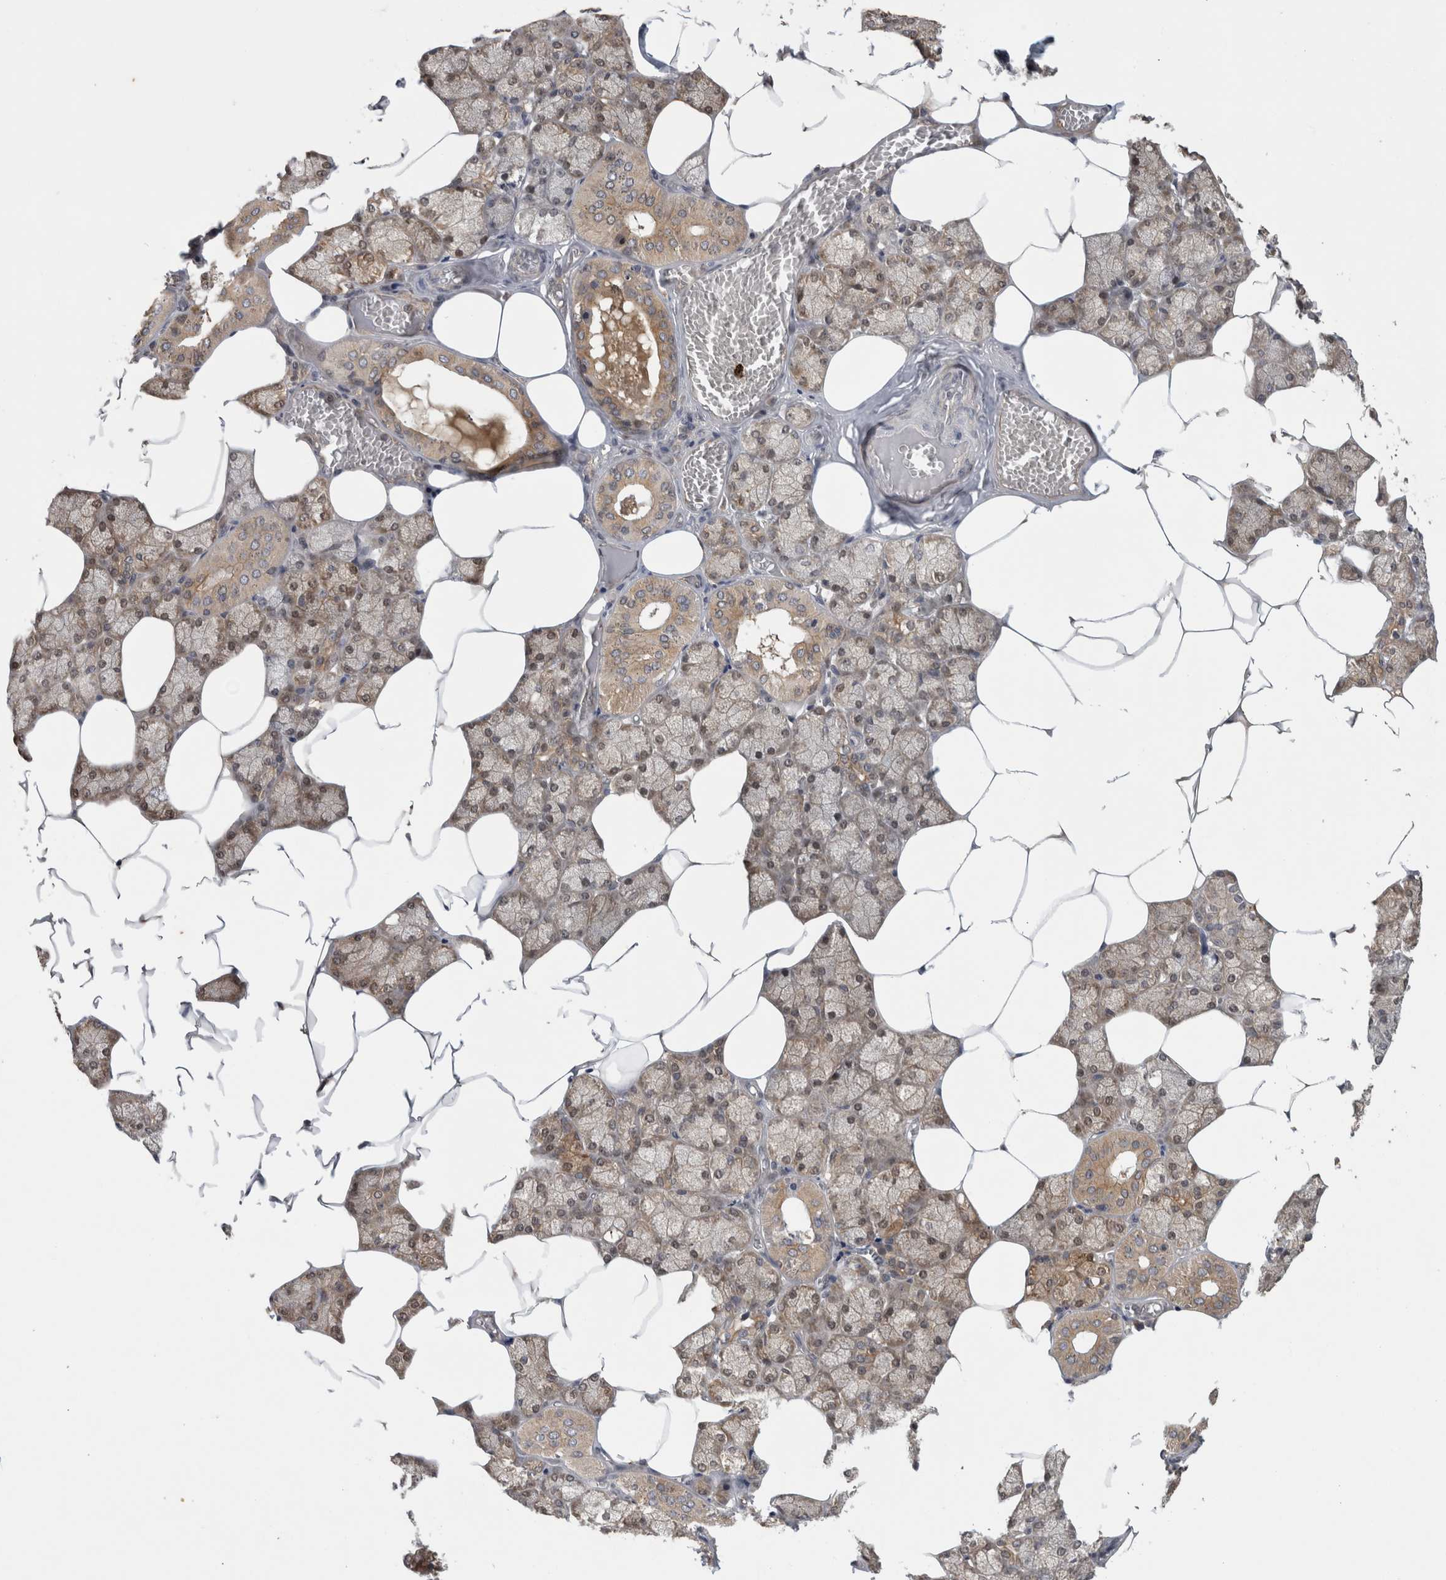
{"staining": {"intensity": "moderate", "quantity": ">75%", "location": "cytoplasmic/membranous,nuclear"}, "tissue": "salivary gland", "cell_type": "Glandular cells", "image_type": "normal", "snomed": [{"axis": "morphology", "description": "Normal tissue, NOS"}, {"axis": "topography", "description": "Salivary gland"}], "caption": "Salivary gland stained with a brown dye shows moderate cytoplasmic/membranous,nuclear positive staining in about >75% of glandular cells.", "gene": "ASTN2", "patient": {"sex": "male", "age": 62}}